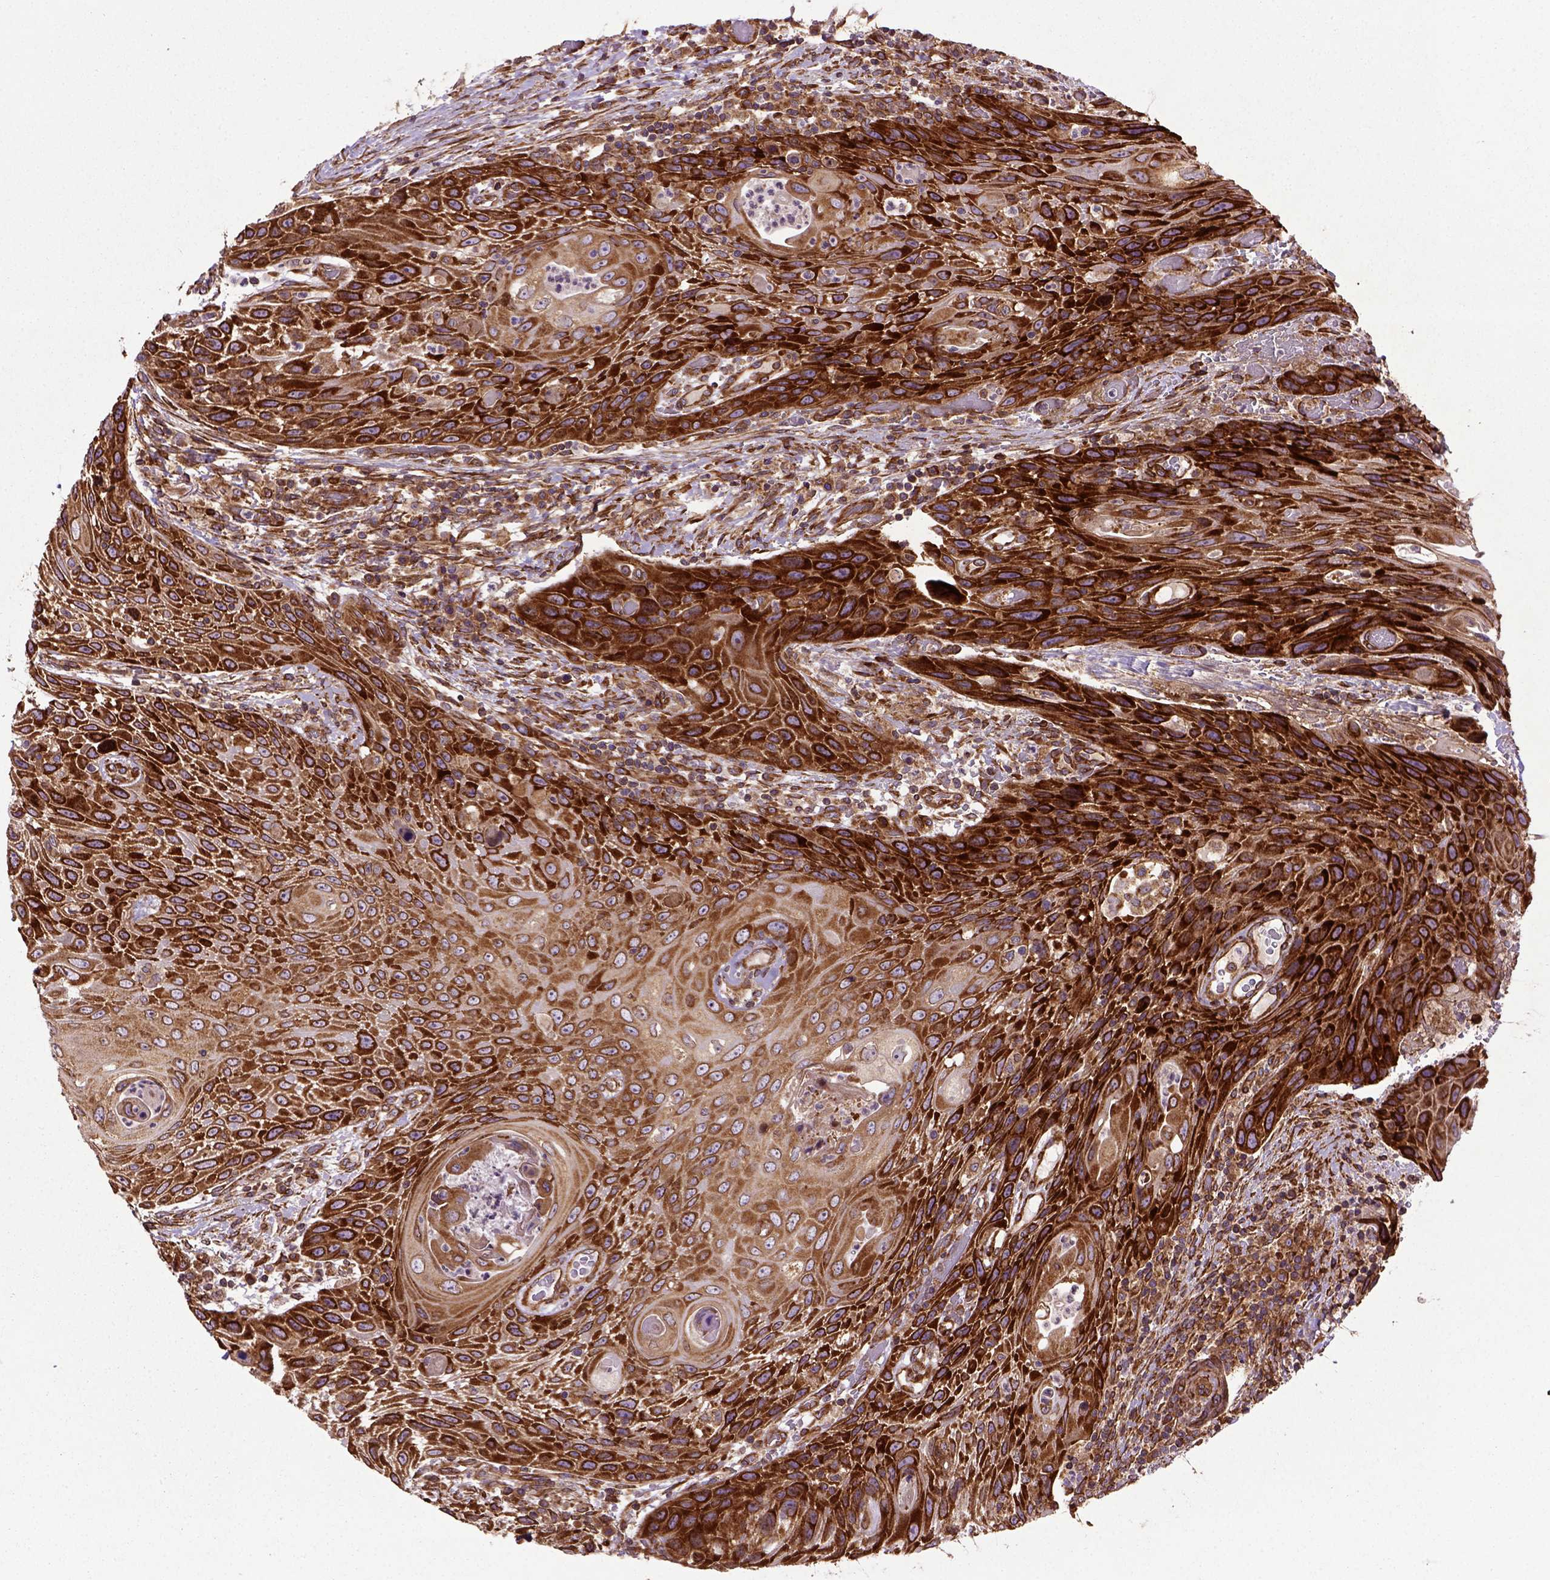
{"staining": {"intensity": "strong", "quantity": ">75%", "location": "cytoplasmic/membranous"}, "tissue": "head and neck cancer", "cell_type": "Tumor cells", "image_type": "cancer", "snomed": [{"axis": "morphology", "description": "Squamous cell carcinoma, NOS"}, {"axis": "topography", "description": "Head-Neck"}], "caption": "A high-resolution photomicrograph shows IHC staining of head and neck cancer (squamous cell carcinoma), which exhibits strong cytoplasmic/membranous expression in approximately >75% of tumor cells.", "gene": "CAPRIN1", "patient": {"sex": "male", "age": 69}}